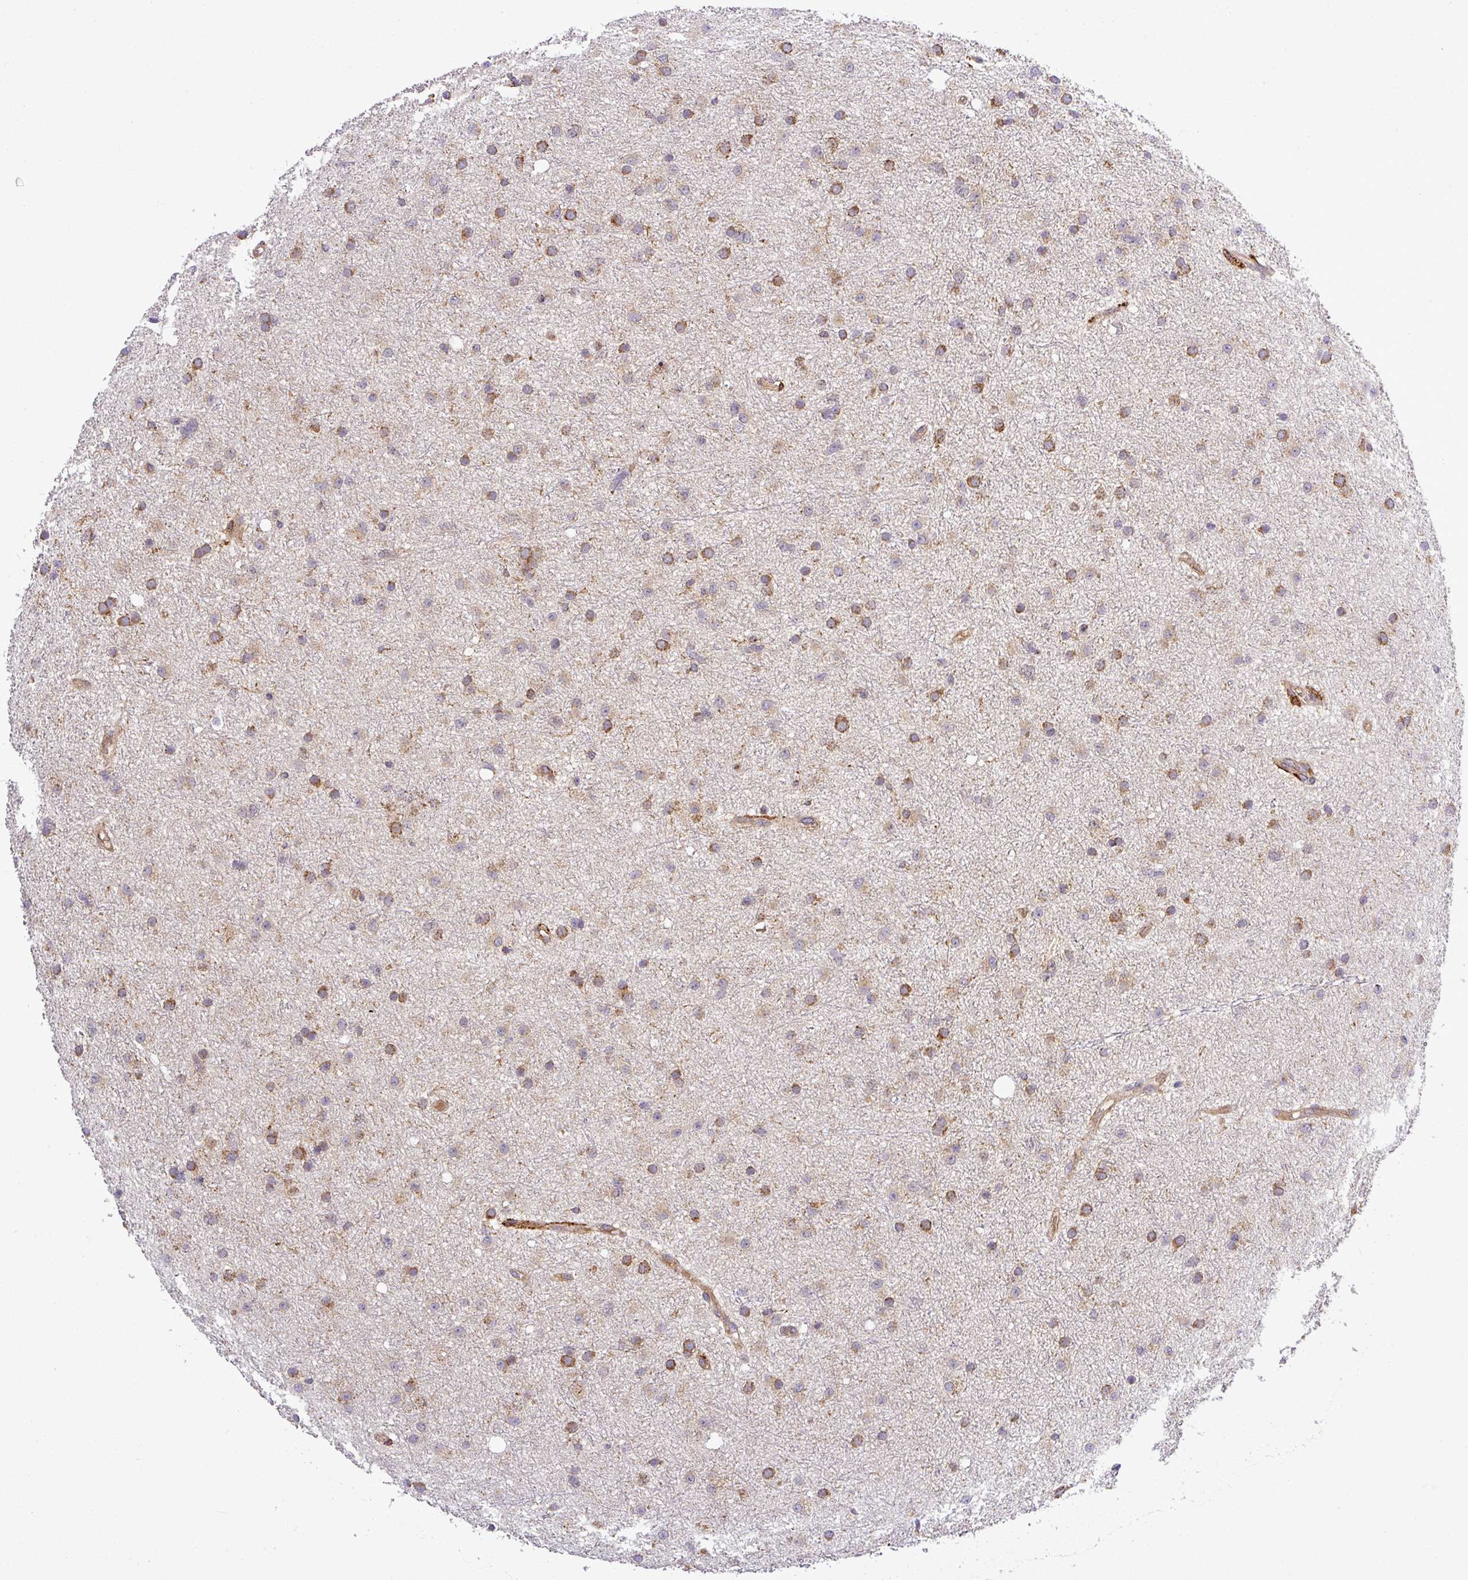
{"staining": {"intensity": "moderate", "quantity": ">75%", "location": "cytoplasmic/membranous"}, "tissue": "glioma", "cell_type": "Tumor cells", "image_type": "cancer", "snomed": [{"axis": "morphology", "description": "Glioma, malignant, Low grade"}, {"axis": "topography", "description": "Cerebral cortex"}], "caption": "Immunohistochemical staining of human malignant glioma (low-grade) reveals medium levels of moderate cytoplasmic/membranous expression in about >75% of tumor cells. Using DAB (3,3'-diaminobenzidine) (brown) and hematoxylin (blue) stains, captured at high magnification using brightfield microscopy.", "gene": "ZNF513", "patient": {"sex": "female", "age": 39}}